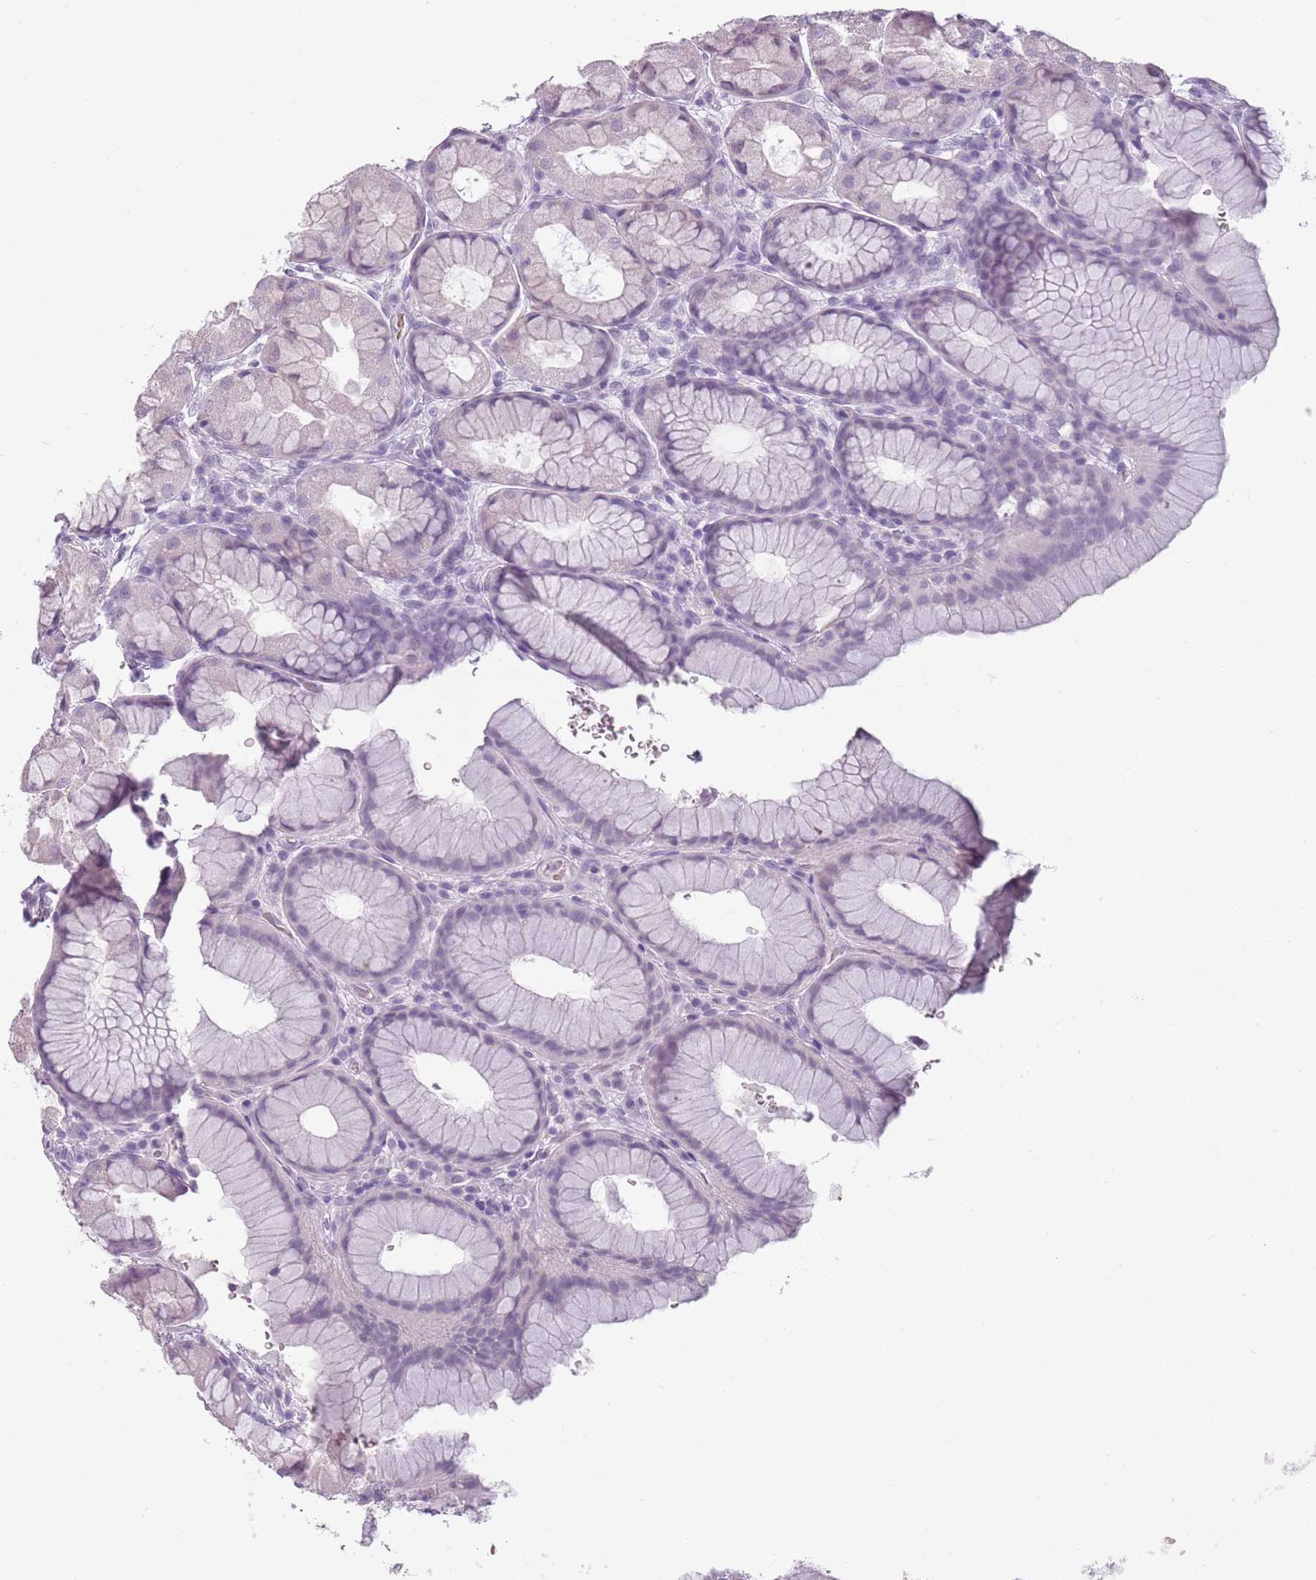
{"staining": {"intensity": "negative", "quantity": "none", "location": "none"}, "tissue": "stomach", "cell_type": "Glandular cells", "image_type": "normal", "snomed": [{"axis": "morphology", "description": "Normal tissue, NOS"}, {"axis": "topography", "description": "Stomach"}], "caption": "The micrograph displays no staining of glandular cells in normal stomach.", "gene": "PIEZO1", "patient": {"sex": "male", "age": 57}}